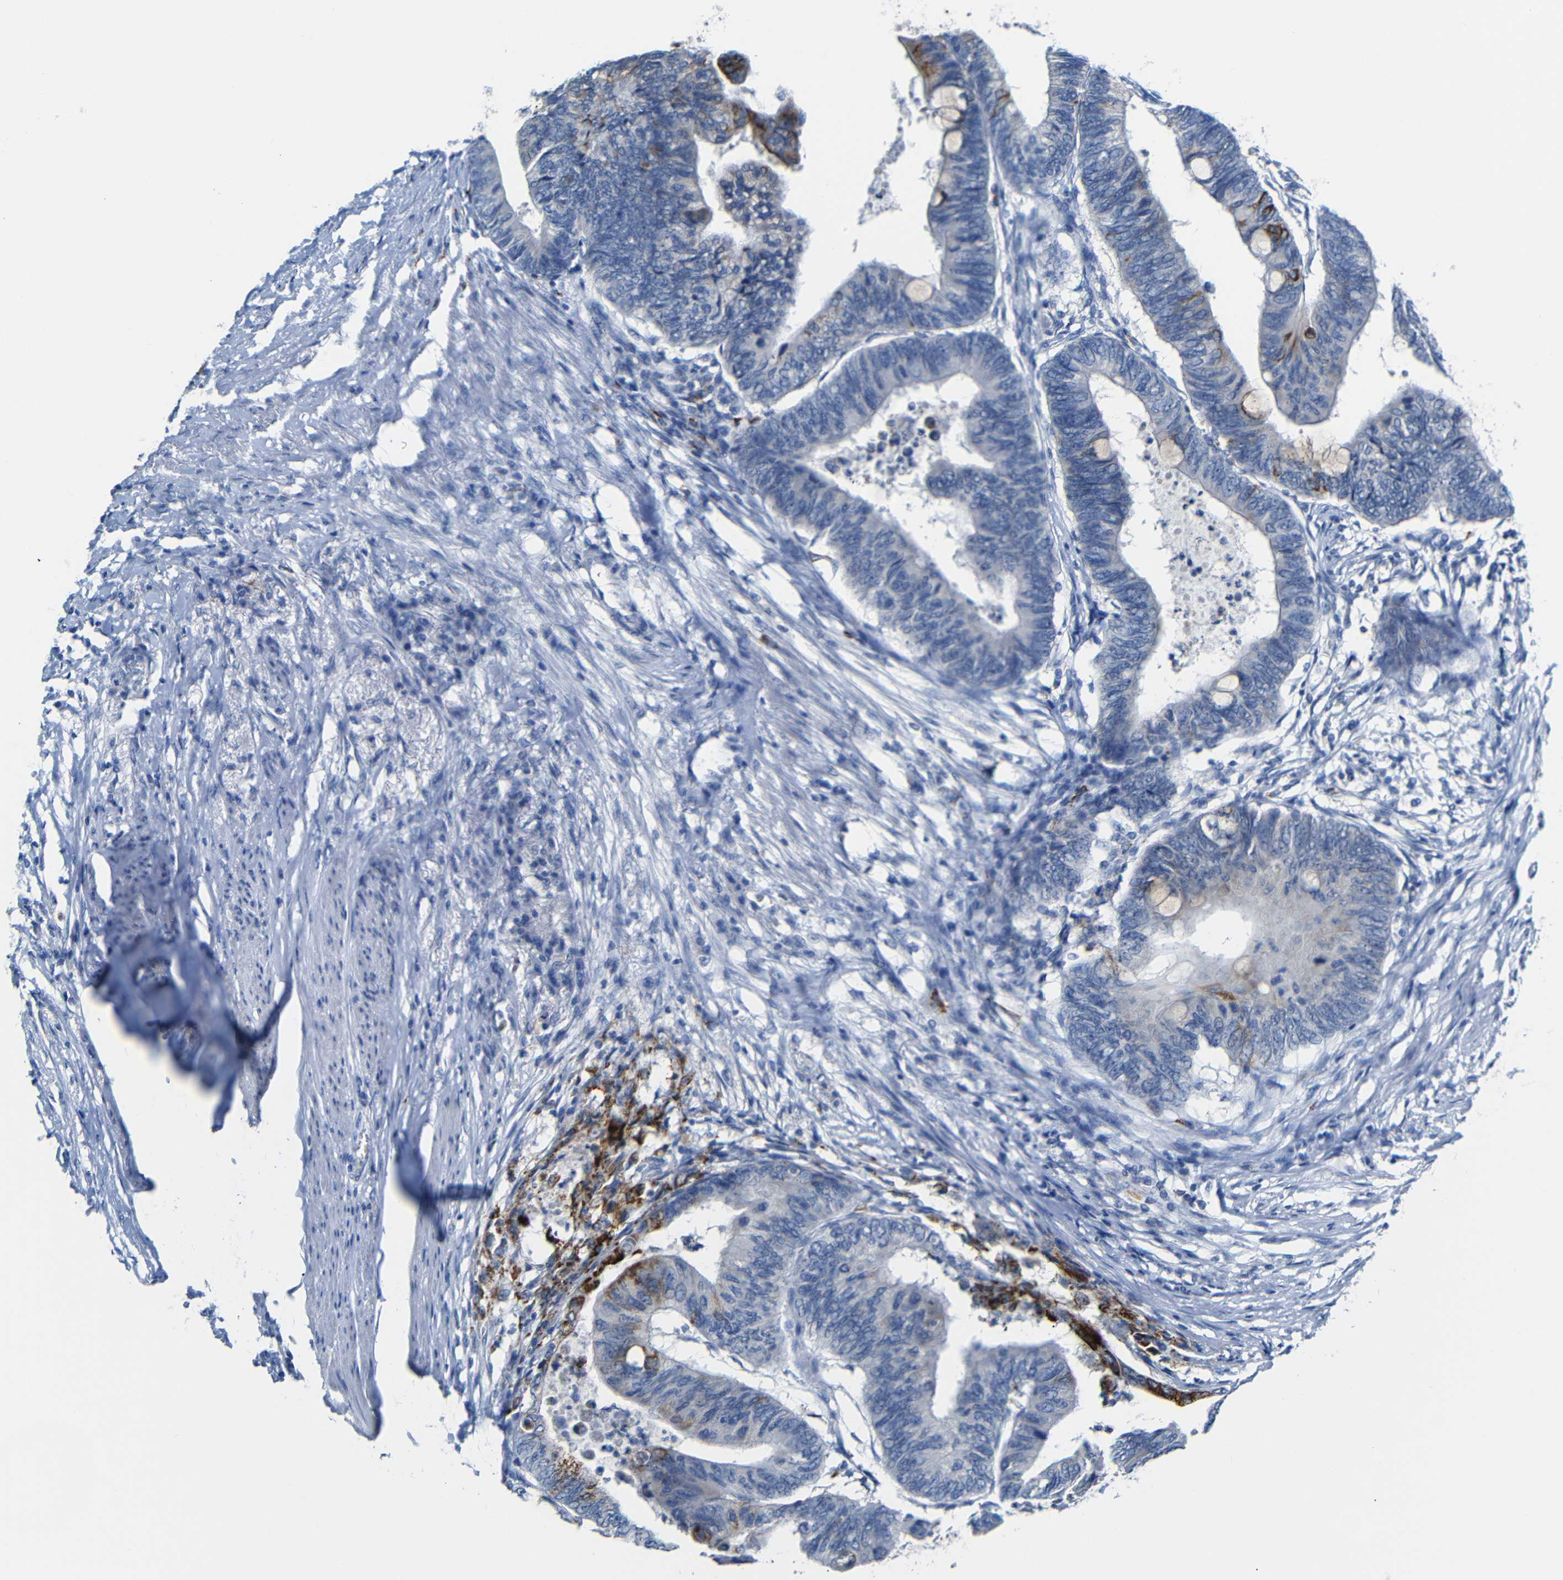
{"staining": {"intensity": "strong", "quantity": "<25%", "location": "cytoplasmic/membranous"}, "tissue": "colorectal cancer", "cell_type": "Tumor cells", "image_type": "cancer", "snomed": [{"axis": "morphology", "description": "Normal tissue, NOS"}, {"axis": "morphology", "description": "Adenocarcinoma, NOS"}, {"axis": "topography", "description": "Rectum"}, {"axis": "topography", "description": "Peripheral nerve tissue"}], "caption": "Protein expression analysis of human adenocarcinoma (colorectal) reveals strong cytoplasmic/membranous staining in about <25% of tumor cells.", "gene": "C15orf48", "patient": {"sex": "male", "age": 92}}